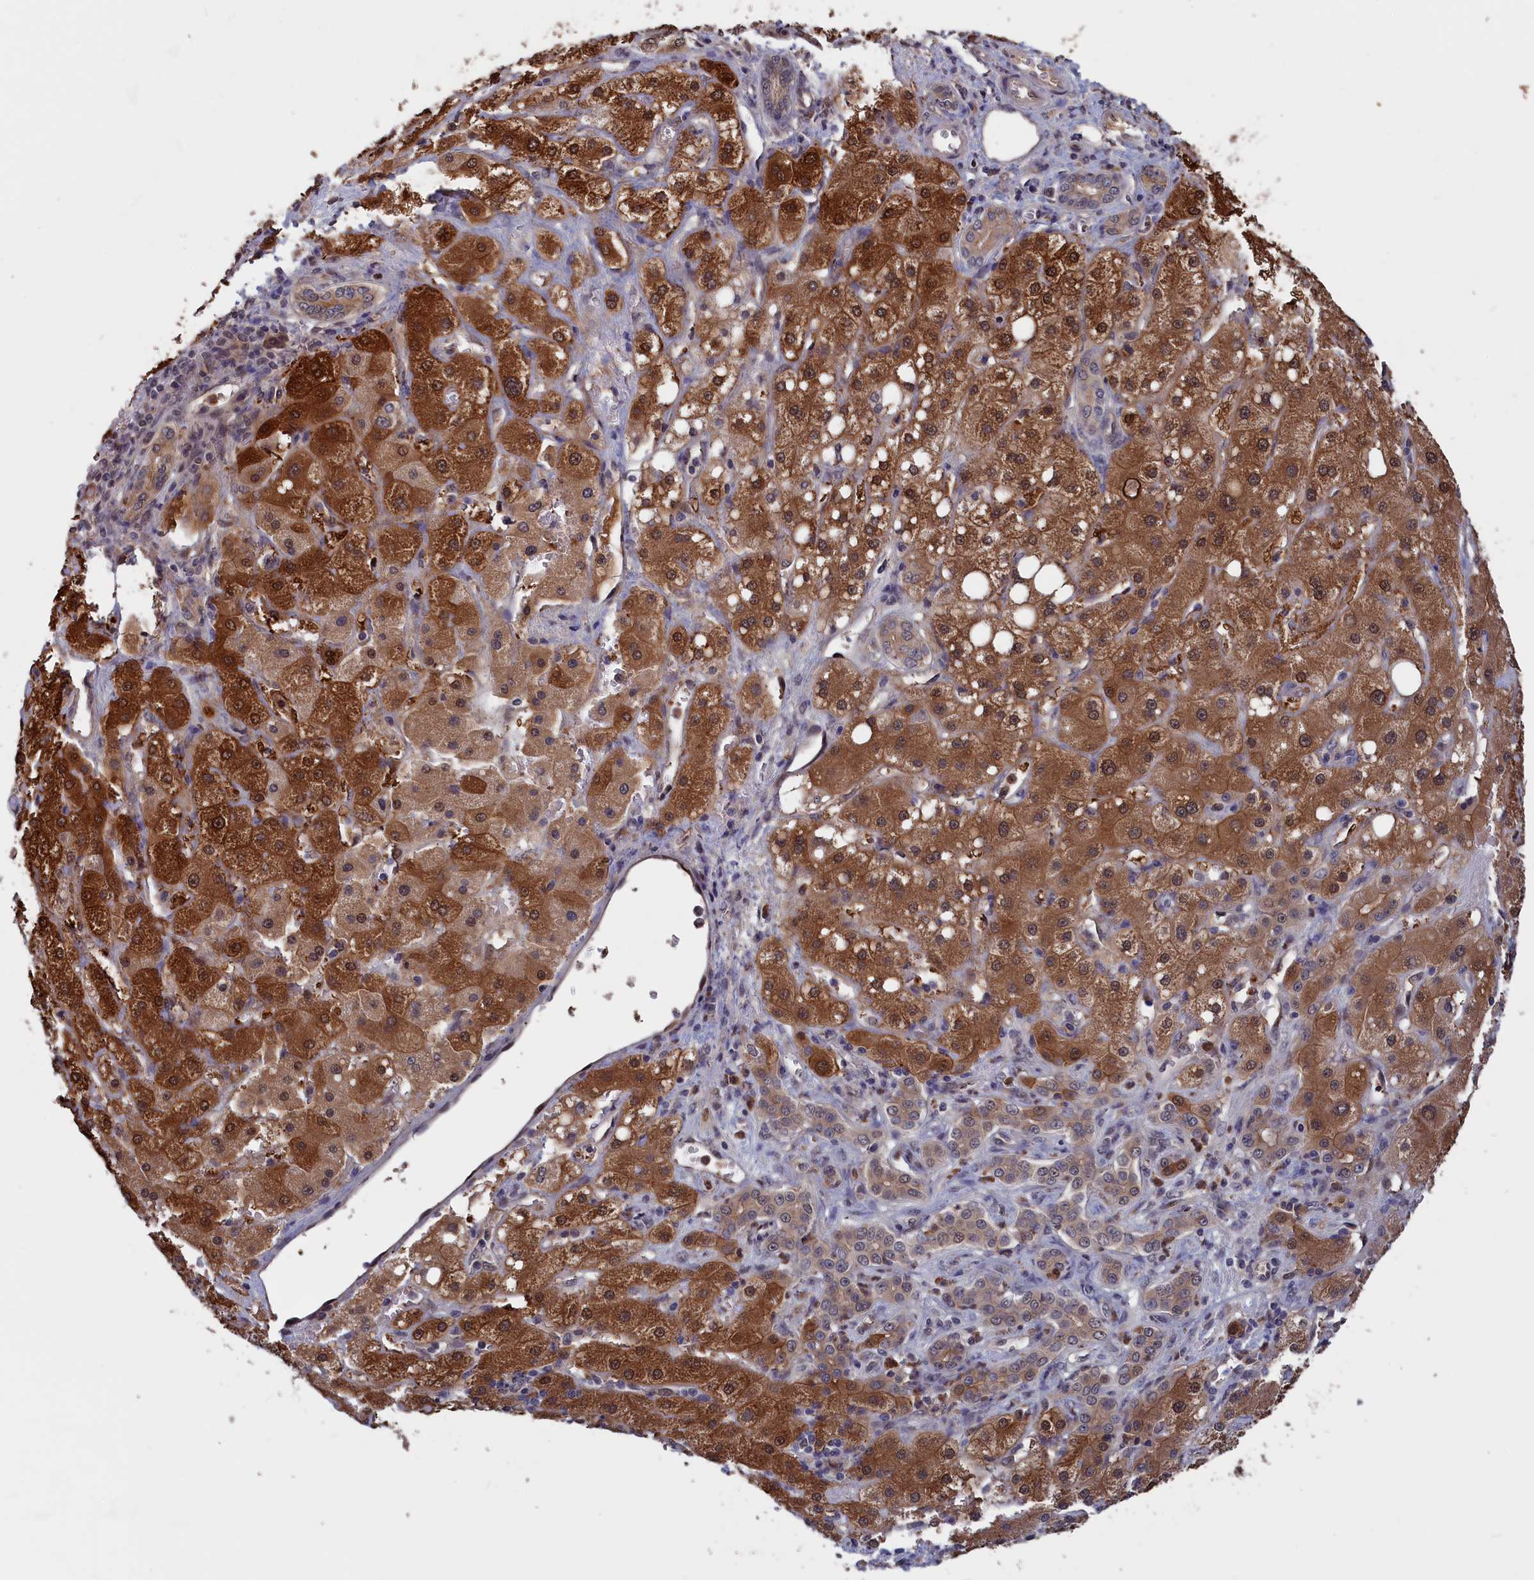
{"staining": {"intensity": "strong", "quantity": ">75%", "location": "cytoplasmic/membranous"}, "tissue": "liver cancer", "cell_type": "Tumor cells", "image_type": "cancer", "snomed": [{"axis": "morphology", "description": "Carcinoma, Hepatocellular, NOS"}, {"axis": "topography", "description": "Liver"}], "caption": "Hepatocellular carcinoma (liver) stained with immunohistochemistry exhibits strong cytoplasmic/membranous expression in about >75% of tumor cells.", "gene": "PLP2", "patient": {"sex": "male", "age": 80}}